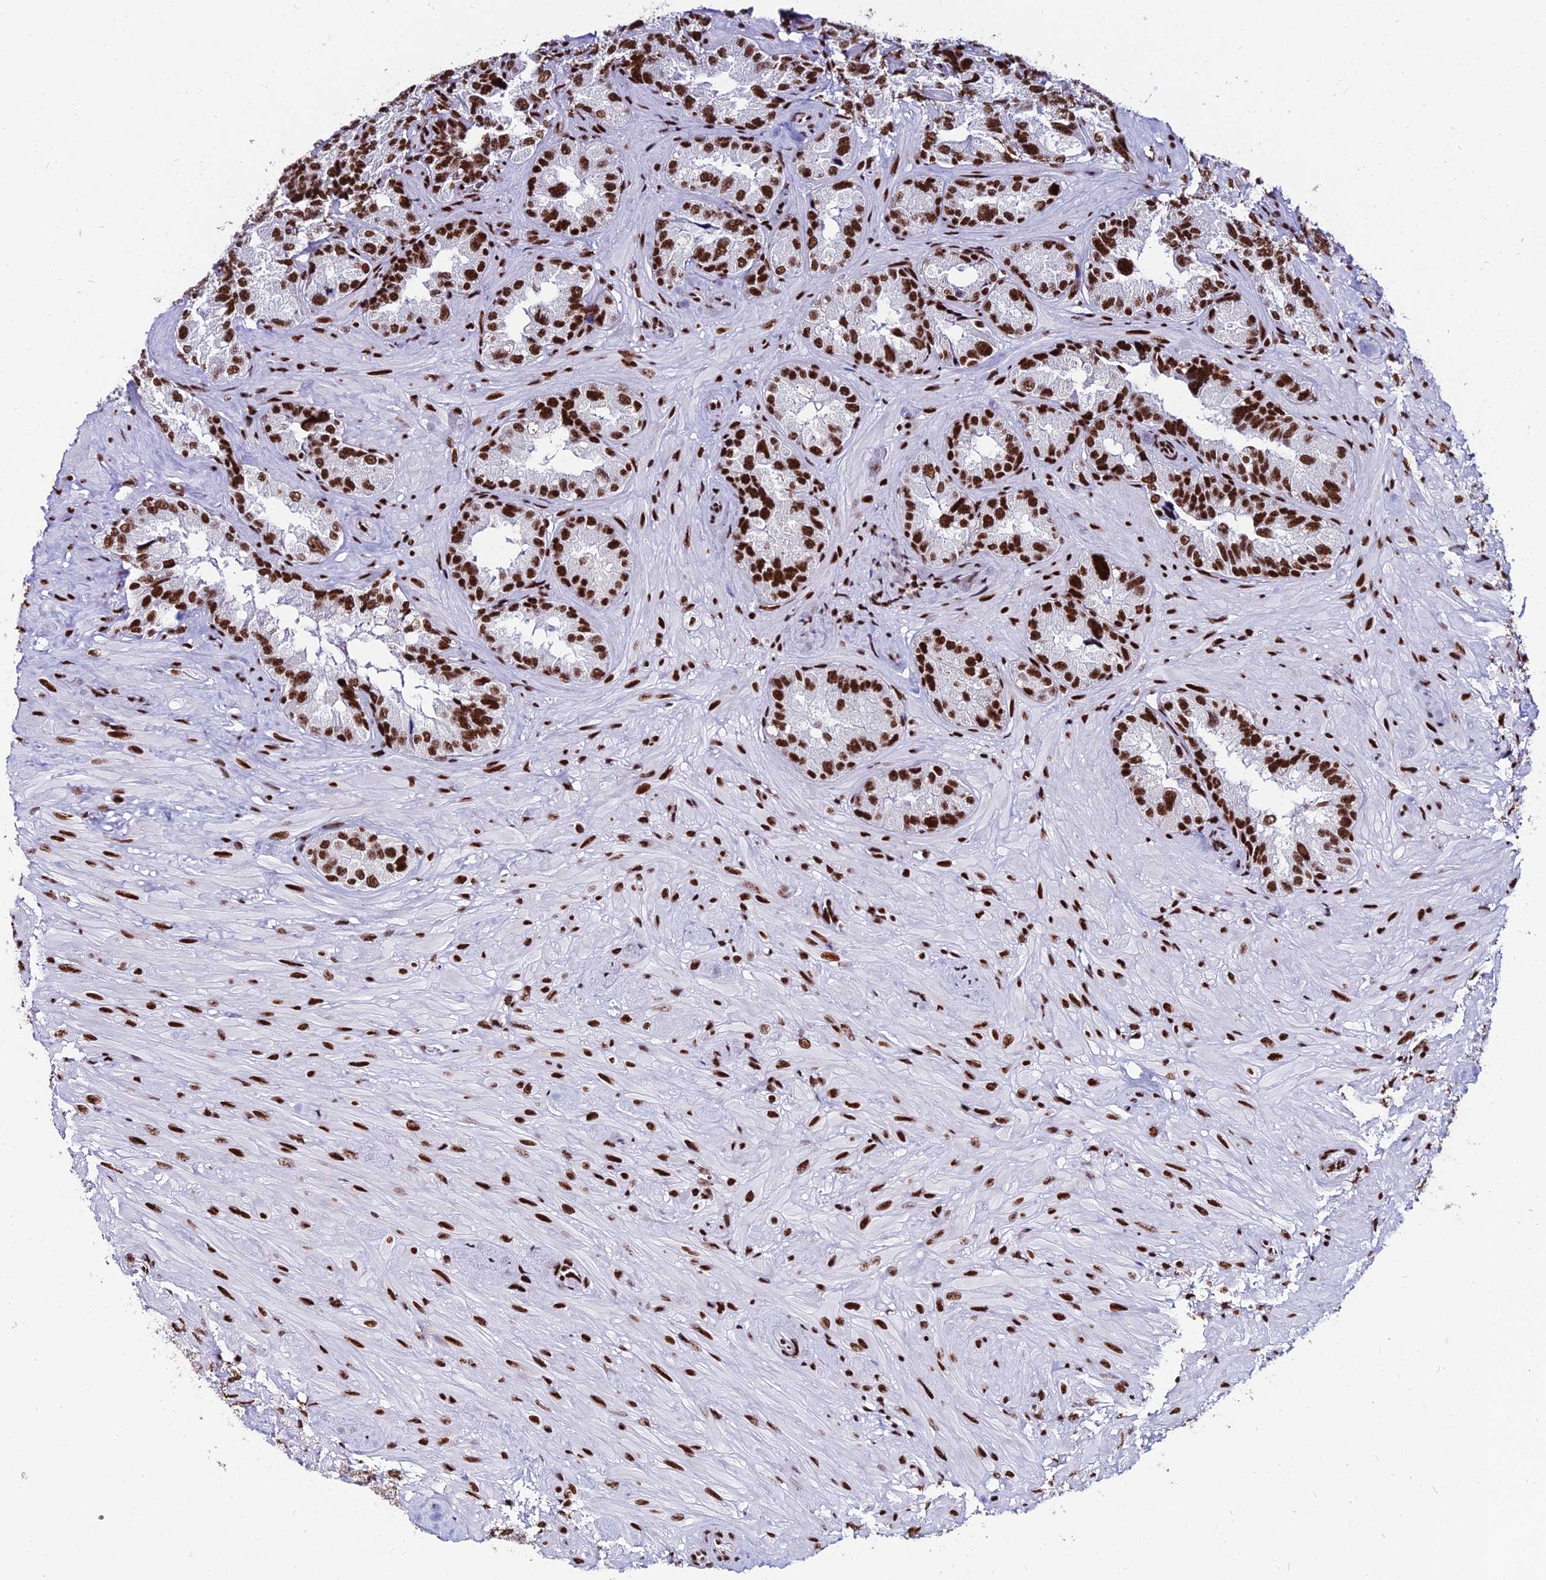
{"staining": {"intensity": "strong", "quantity": ">75%", "location": "nuclear"}, "tissue": "seminal vesicle", "cell_type": "Glandular cells", "image_type": "normal", "snomed": [{"axis": "morphology", "description": "Normal tissue, NOS"}, {"axis": "topography", "description": "Seminal veicle"}, {"axis": "topography", "description": "Peripheral nerve tissue"}], "caption": "Glandular cells show strong nuclear staining in about >75% of cells in benign seminal vesicle.", "gene": "HNRNPH1", "patient": {"sex": "male", "age": 67}}